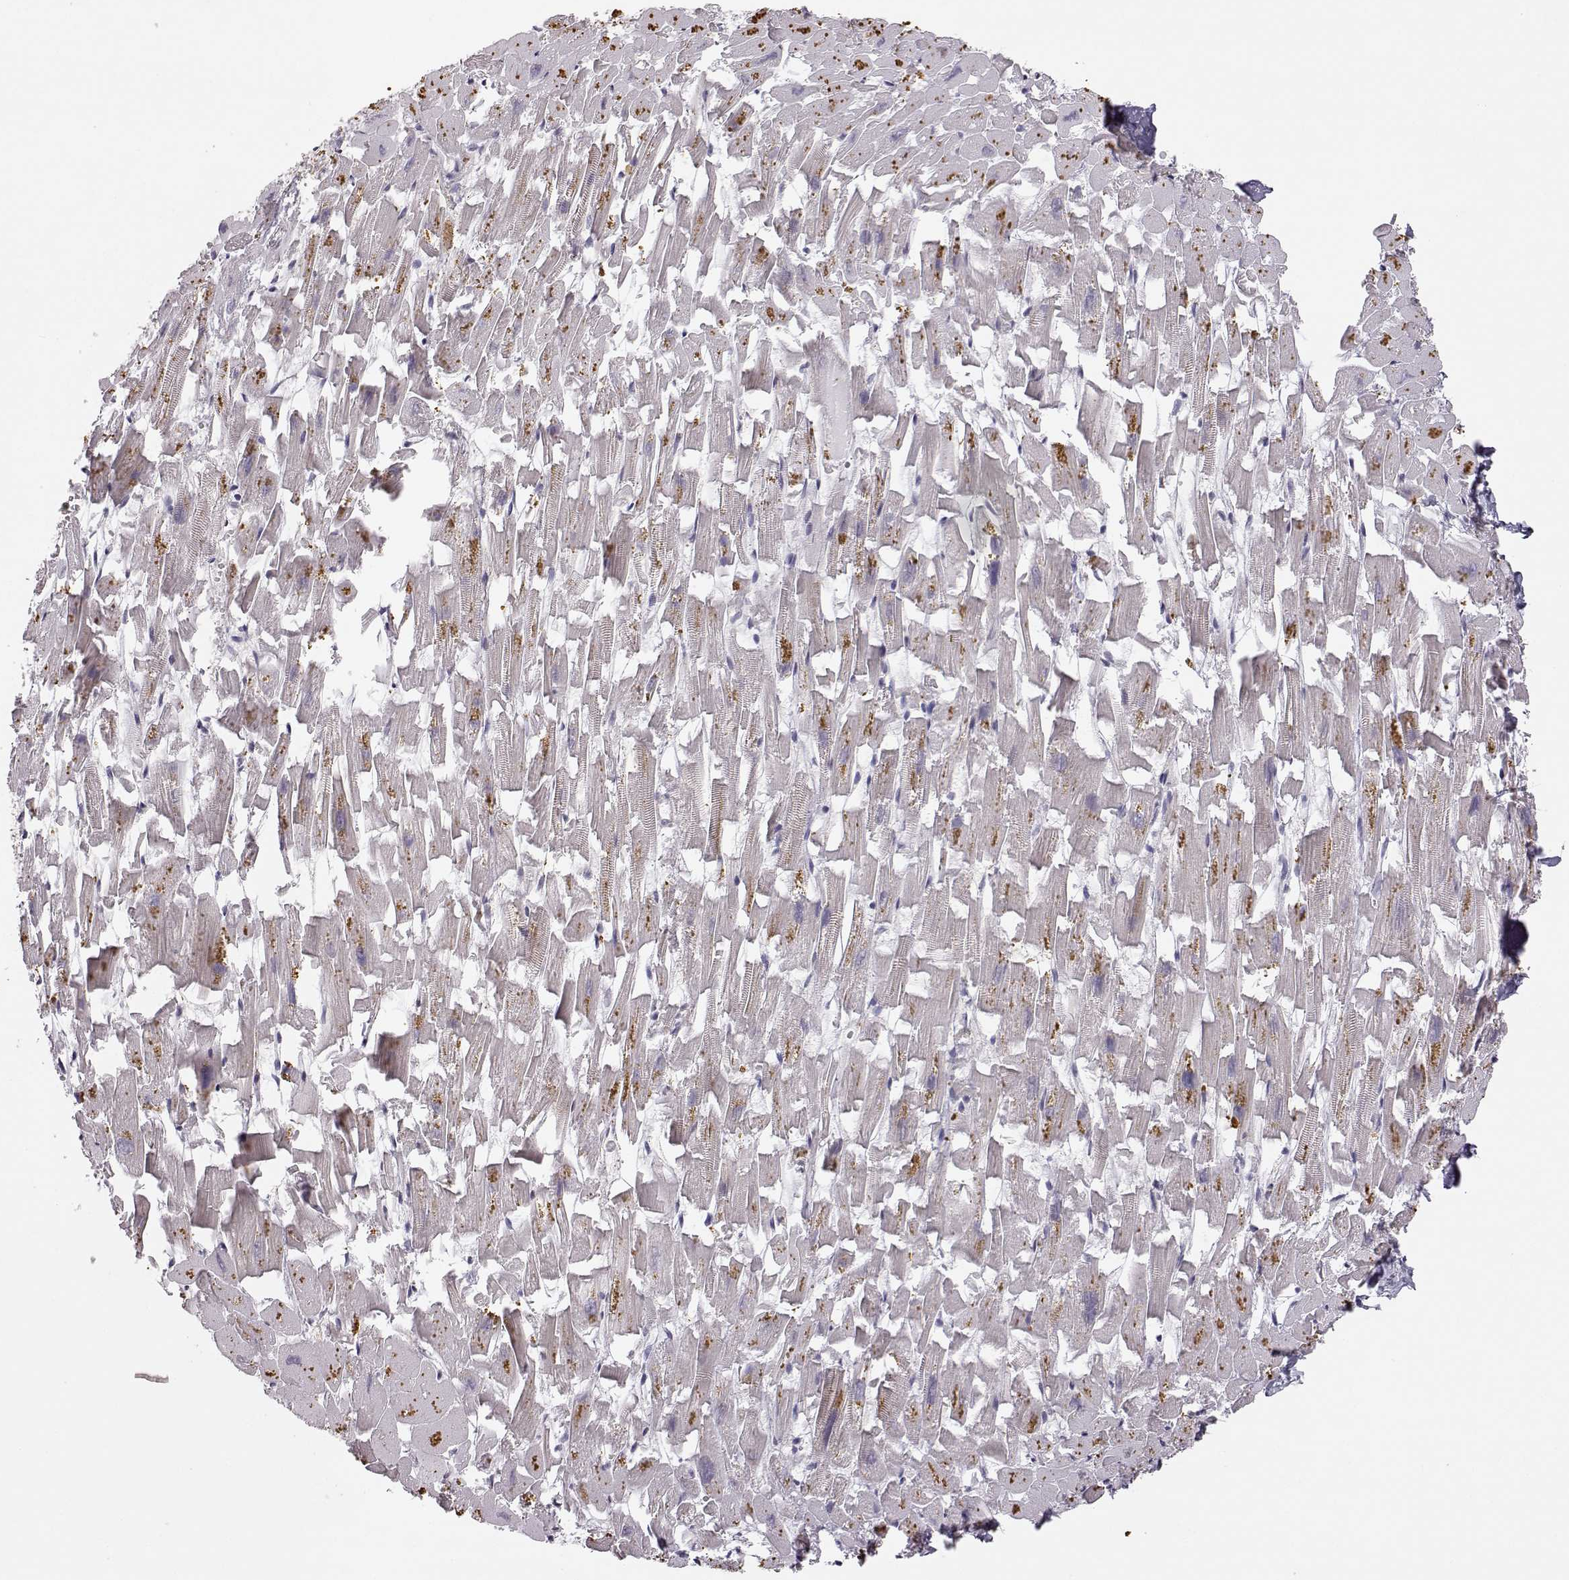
{"staining": {"intensity": "negative", "quantity": "none", "location": "none"}, "tissue": "heart muscle", "cell_type": "Cardiomyocytes", "image_type": "normal", "snomed": [{"axis": "morphology", "description": "Normal tissue, NOS"}, {"axis": "topography", "description": "Heart"}], "caption": "IHC photomicrograph of normal heart muscle: human heart muscle stained with DAB (3,3'-diaminobenzidine) shows no significant protein expression in cardiomyocytes. The staining is performed using DAB brown chromogen with nuclei counter-stained in using hematoxylin.", "gene": "VGF", "patient": {"sex": "female", "age": 64}}